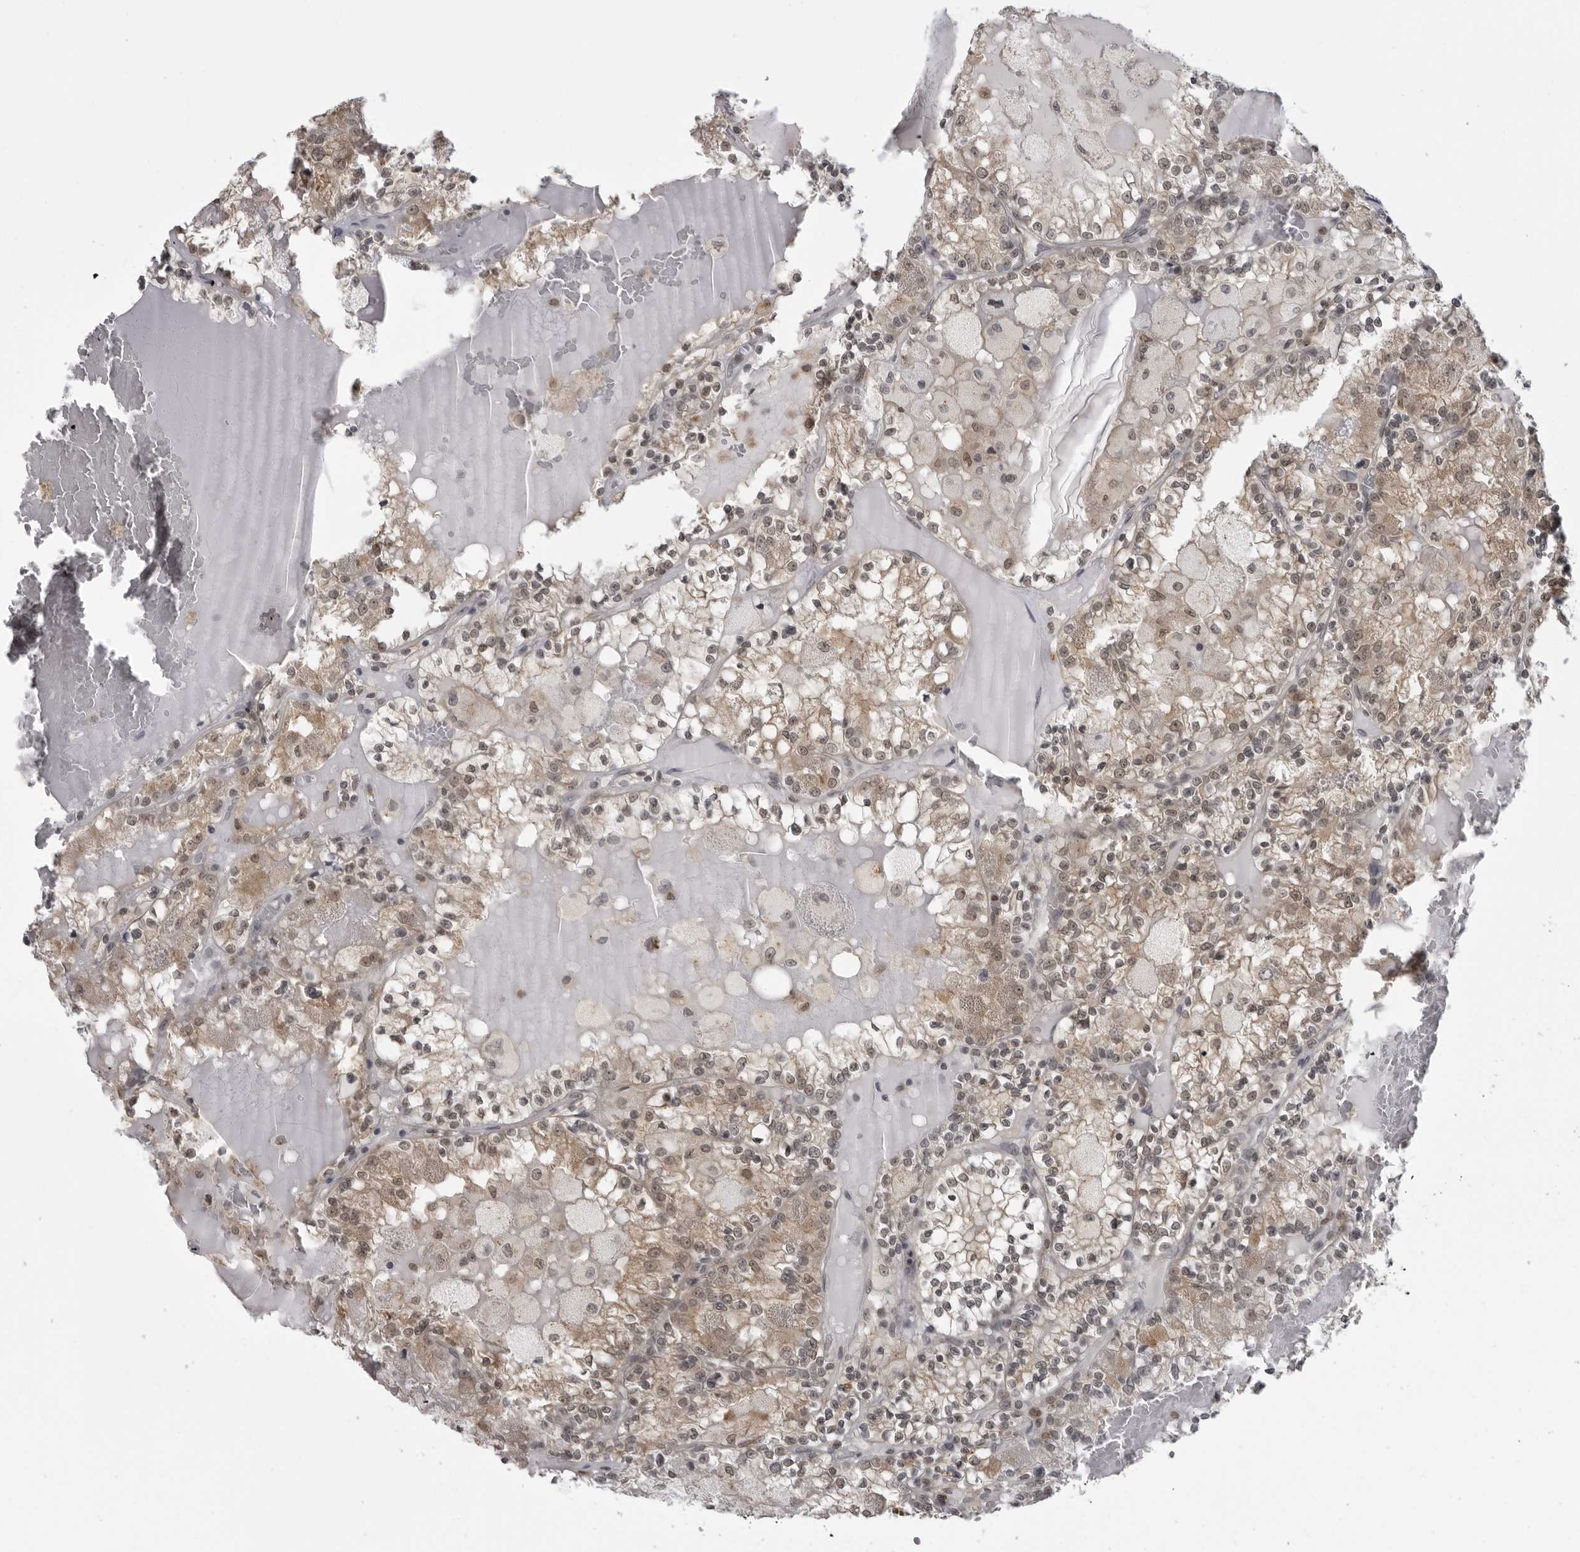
{"staining": {"intensity": "weak", "quantity": ">75%", "location": "cytoplasmic/membranous,nuclear"}, "tissue": "renal cancer", "cell_type": "Tumor cells", "image_type": "cancer", "snomed": [{"axis": "morphology", "description": "Adenocarcinoma, NOS"}, {"axis": "topography", "description": "Kidney"}], "caption": "Protein staining of renal cancer (adenocarcinoma) tissue exhibits weak cytoplasmic/membranous and nuclear expression in approximately >75% of tumor cells. (brown staining indicates protein expression, while blue staining denotes nuclei).", "gene": "PDCL3", "patient": {"sex": "female", "age": 56}}